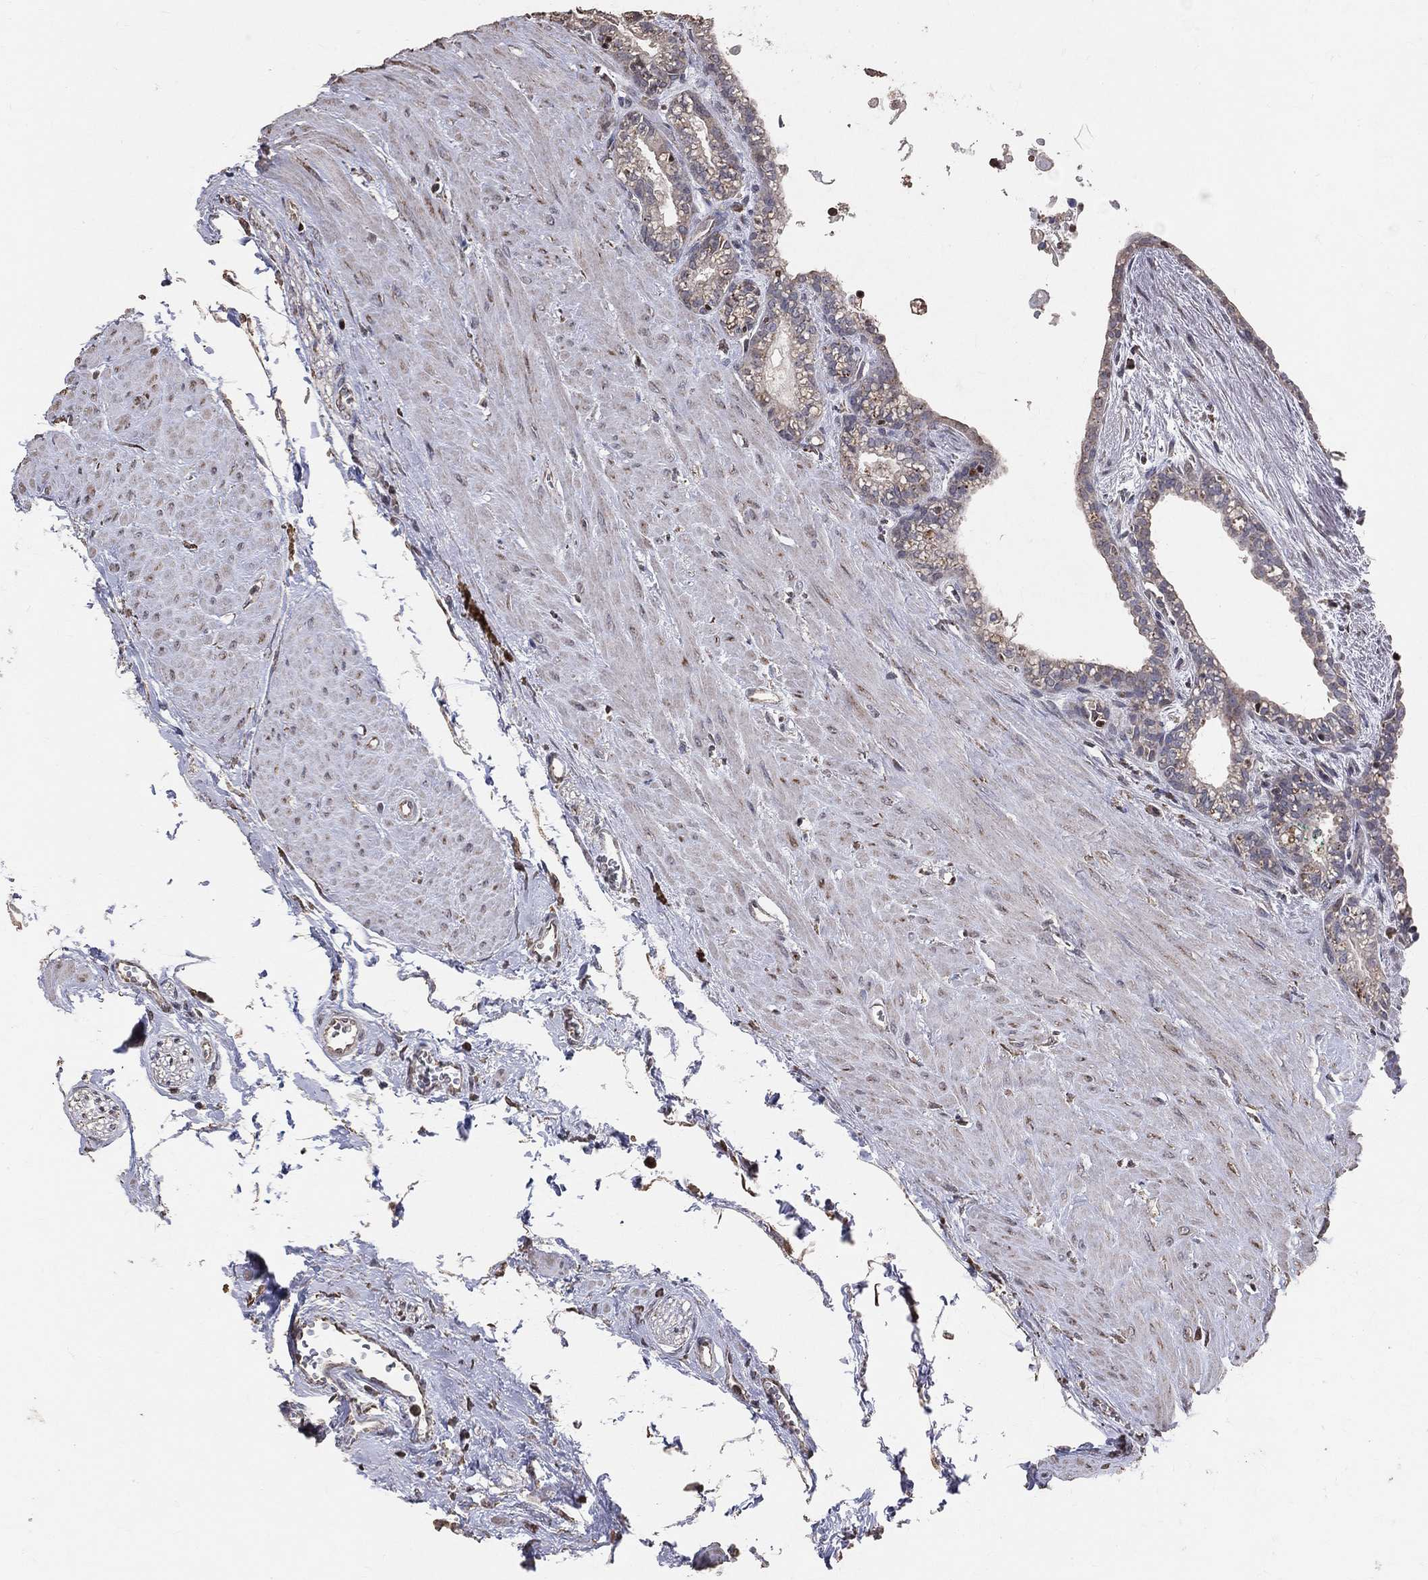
{"staining": {"intensity": "negative", "quantity": "none", "location": "none"}, "tissue": "seminal vesicle", "cell_type": "Glandular cells", "image_type": "normal", "snomed": [{"axis": "morphology", "description": "Normal tissue, NOS"}, {"axis": "morphology", "description": "Urothelial carcinoma, NOS"}, {"axis": "topography", "description": "Urinary bladder"}, {"axis": "topography", "description": "Seminal veicle"}], "caption": "The micrograph demonstrates no staining of glandular cells in normal seminal vesicle. (DAB (3,3'-diaminobenzidine) IHC visualized using brightfield microscopy, high magnification).", "gene": "LY6K", "patient": {"sex": "male", "age": 76}}